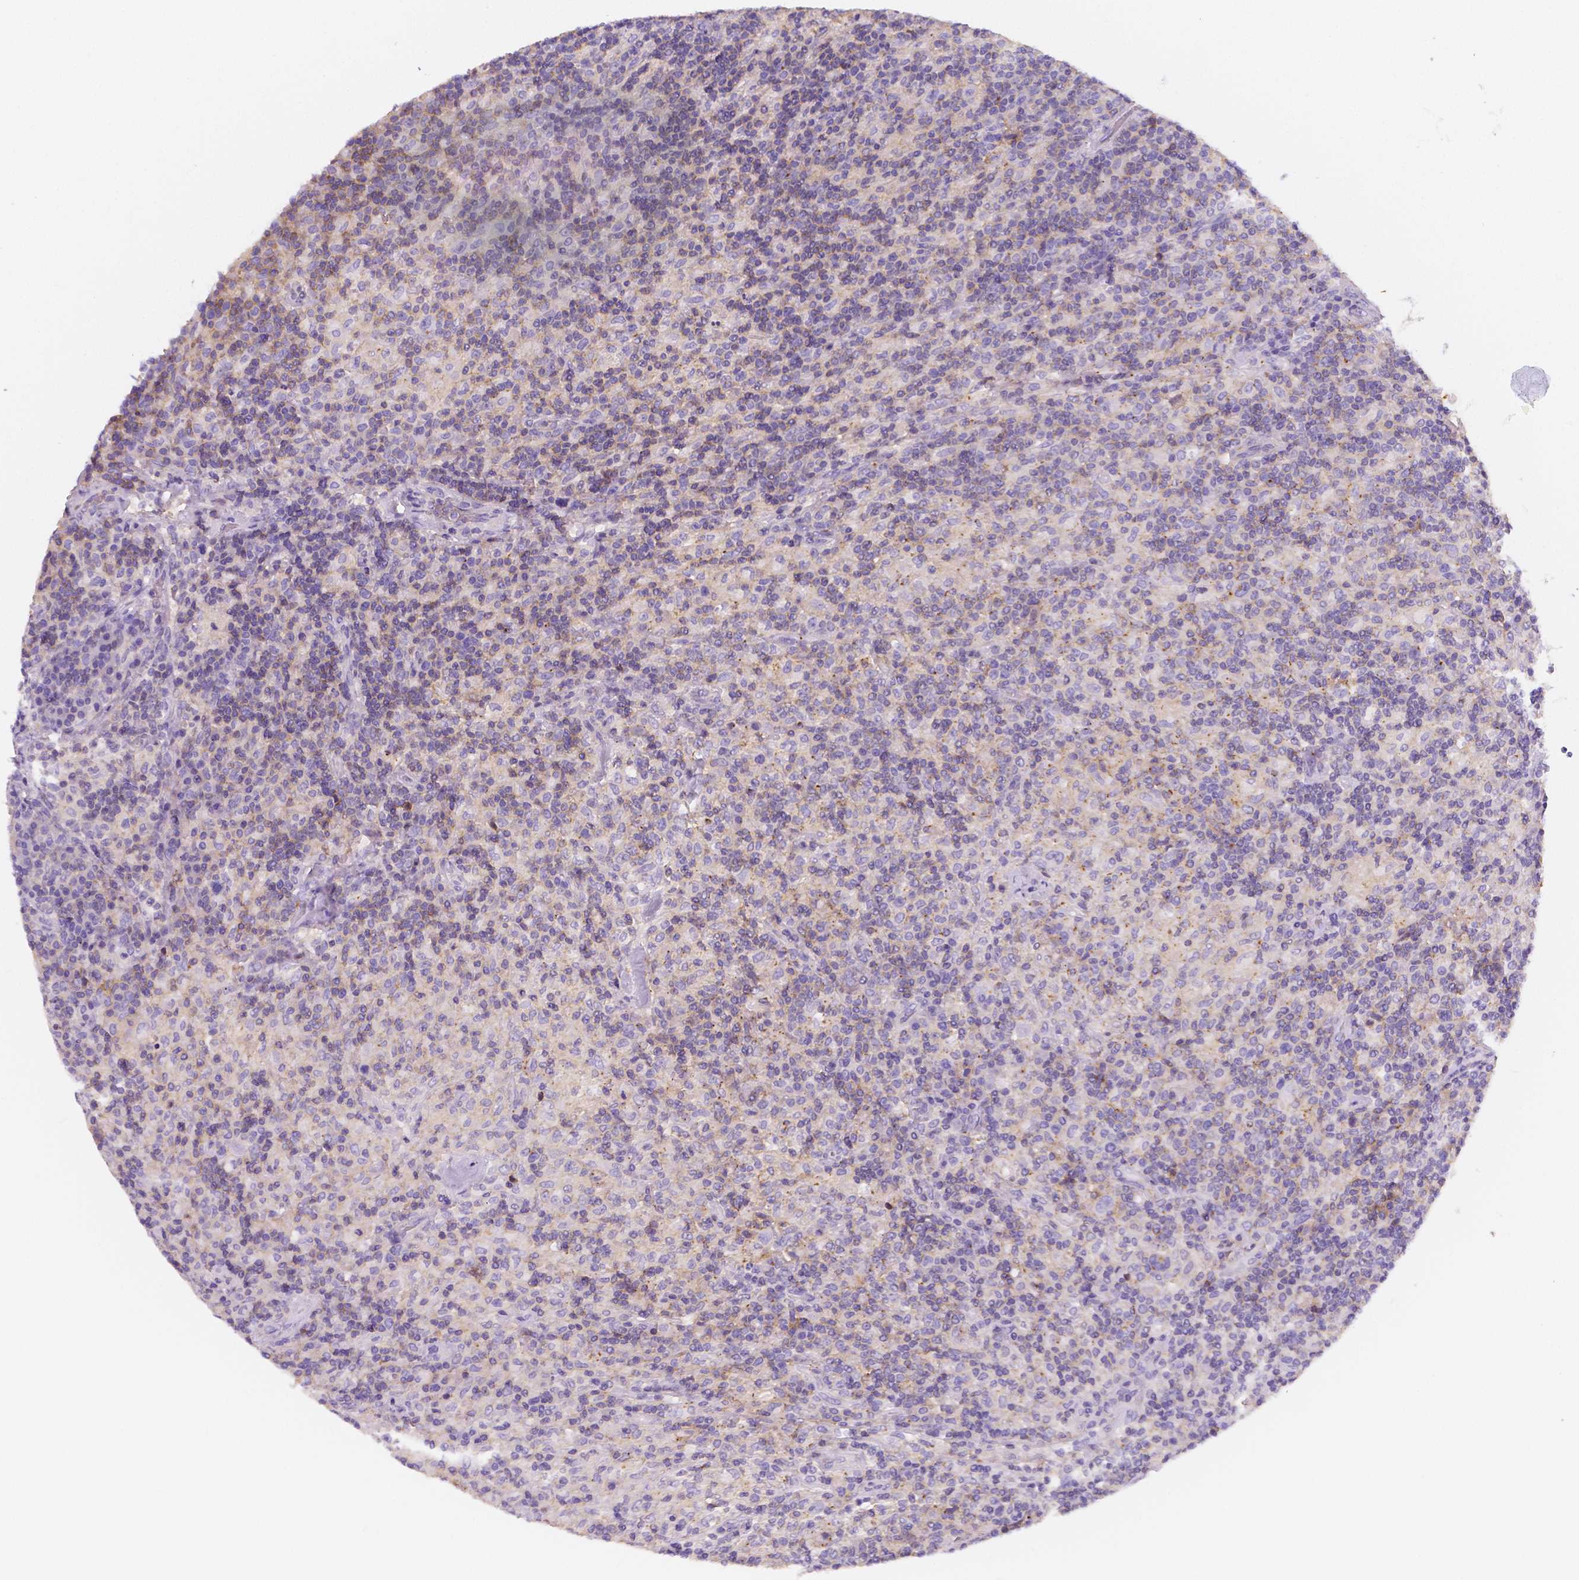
{"staining": {"intensity": "negative", "quantity": "none", "location": "none"}, "tissue": "lymphoma", "cell_type": "Tumor cells", "image_type": "cancer", "snomed": [{"axis": "morphology", "description": "Hodgkin's disease, NOS"}, {"axis": "topography", "description": "Lymph node"}], "caption": "Hodgkin's disease was stained to show a protein in brown. There is no significant positivity in tumor cells.", "gene": "GABRD", "patient": {"sex": "male", "age": 70}}